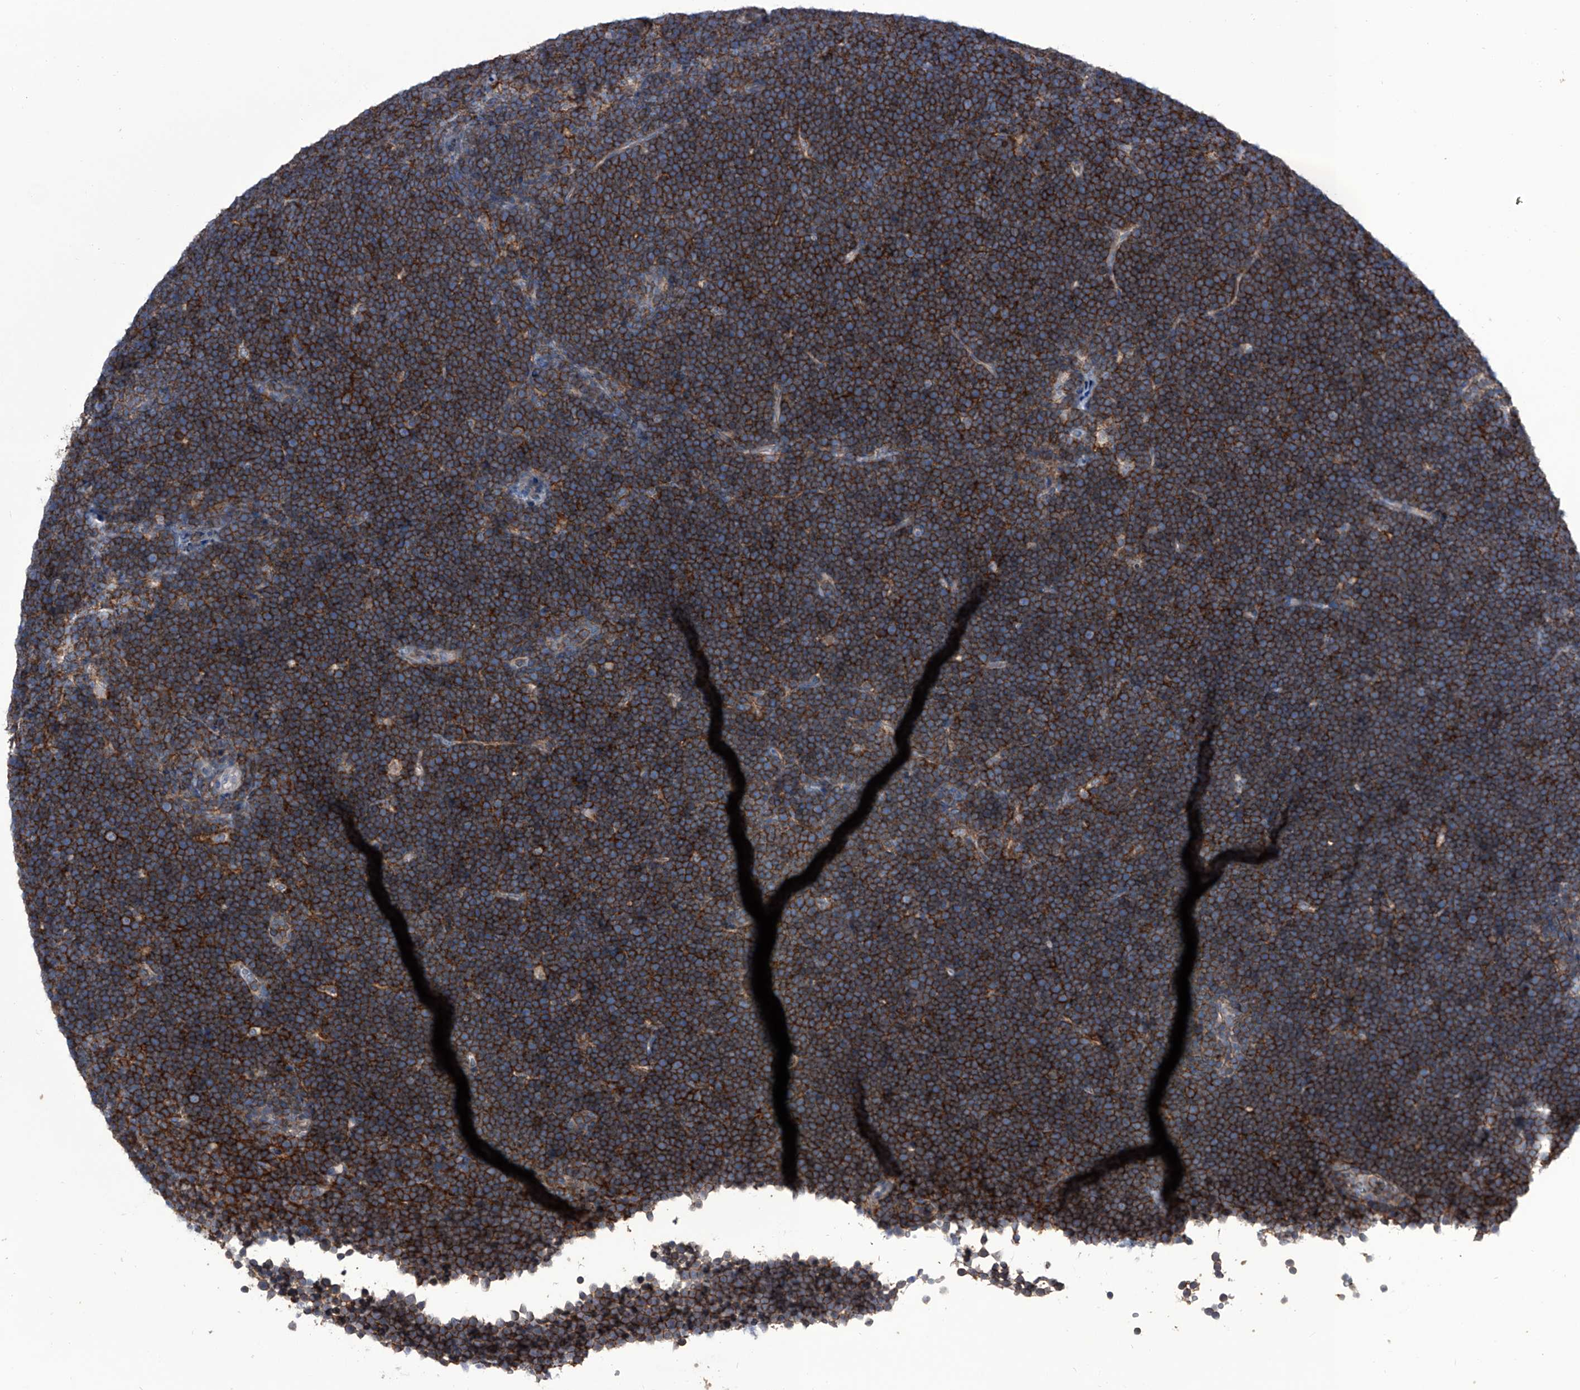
{"staining": {"intensity": "strong", "quantity": ">75%", "location": "cytoplasmic/membranous"}, "tissue": "lymphoma", "cell_type": "Tumor cells", "image_type": "cancer", "snomed": [{"axis": "morphology", "description": "Malignant lymphoma, non-Hodgkin's type, High grade"}, {"axis": "topography", "description": "Lymph node"}], "caption": "Protein staining of high-grade malignant lymphoma, non-Hodgkin's type tissue shows strong cytoplasmic/membranous expression in about >75% of tumor cells.", "gene": "PIP5K1A", "patient": {"sex": "male", "age": 13}}